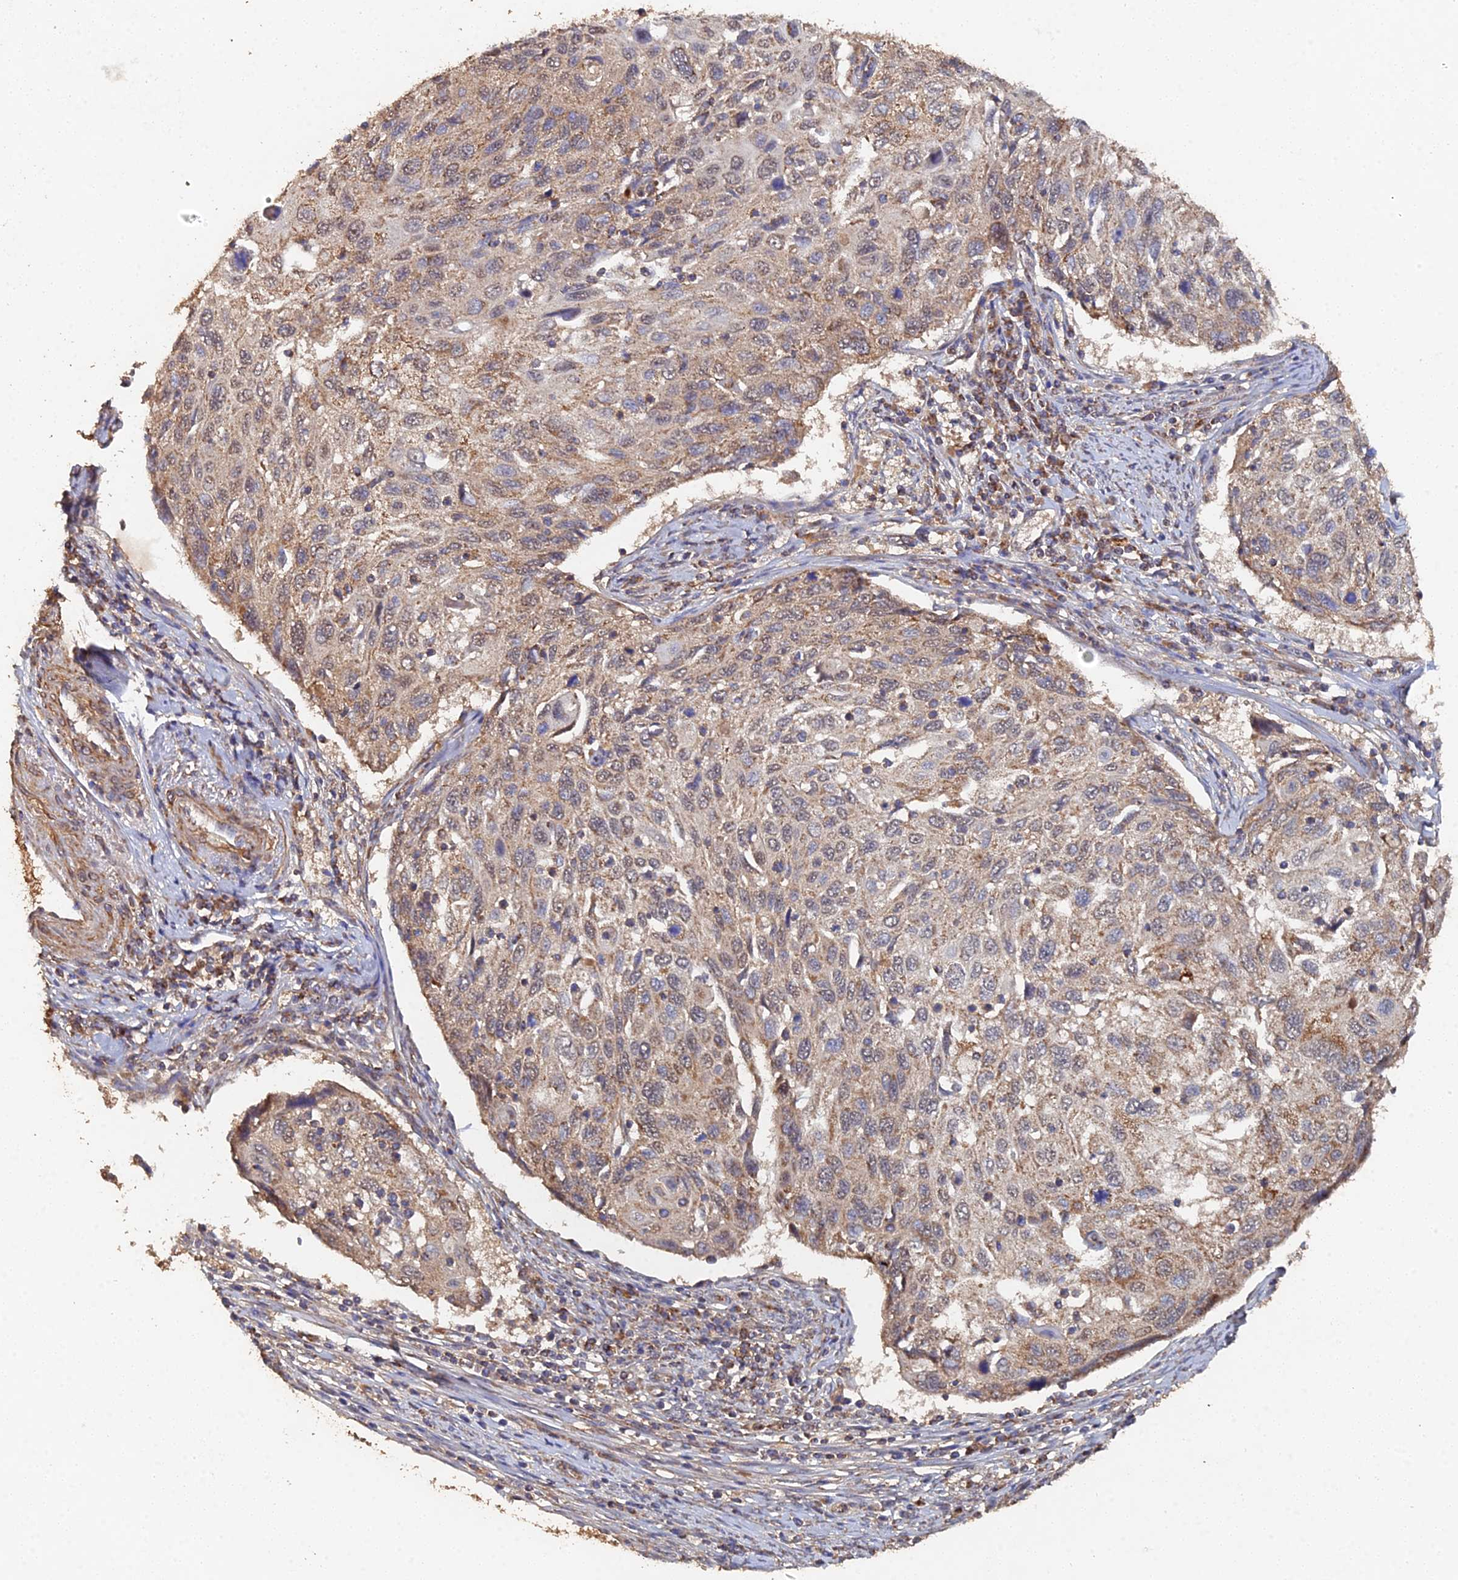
{"staining": {"intensity": "moderate", "quantity": ">75%", "location": "cytoplasmic/membranous"}, "tissue": "cervical cancer", "cell_type": "Tumor cells", "image_type": "cancer", "snomed": [{"axis": "morphology", "description": "Squamous cell carcinoma, NOS"}, {"axis": "topography", "description": "Cervix"}], "caption": "Immunohistochemistry (IHC) of squamous cell carcinoma (cervical) displays medium levels of moderate cytoplasmic/membranous positivity in about >75% of tumor cells.", "gene": "SPANXN4", "patient": {"sex": "female", "age": 70}}